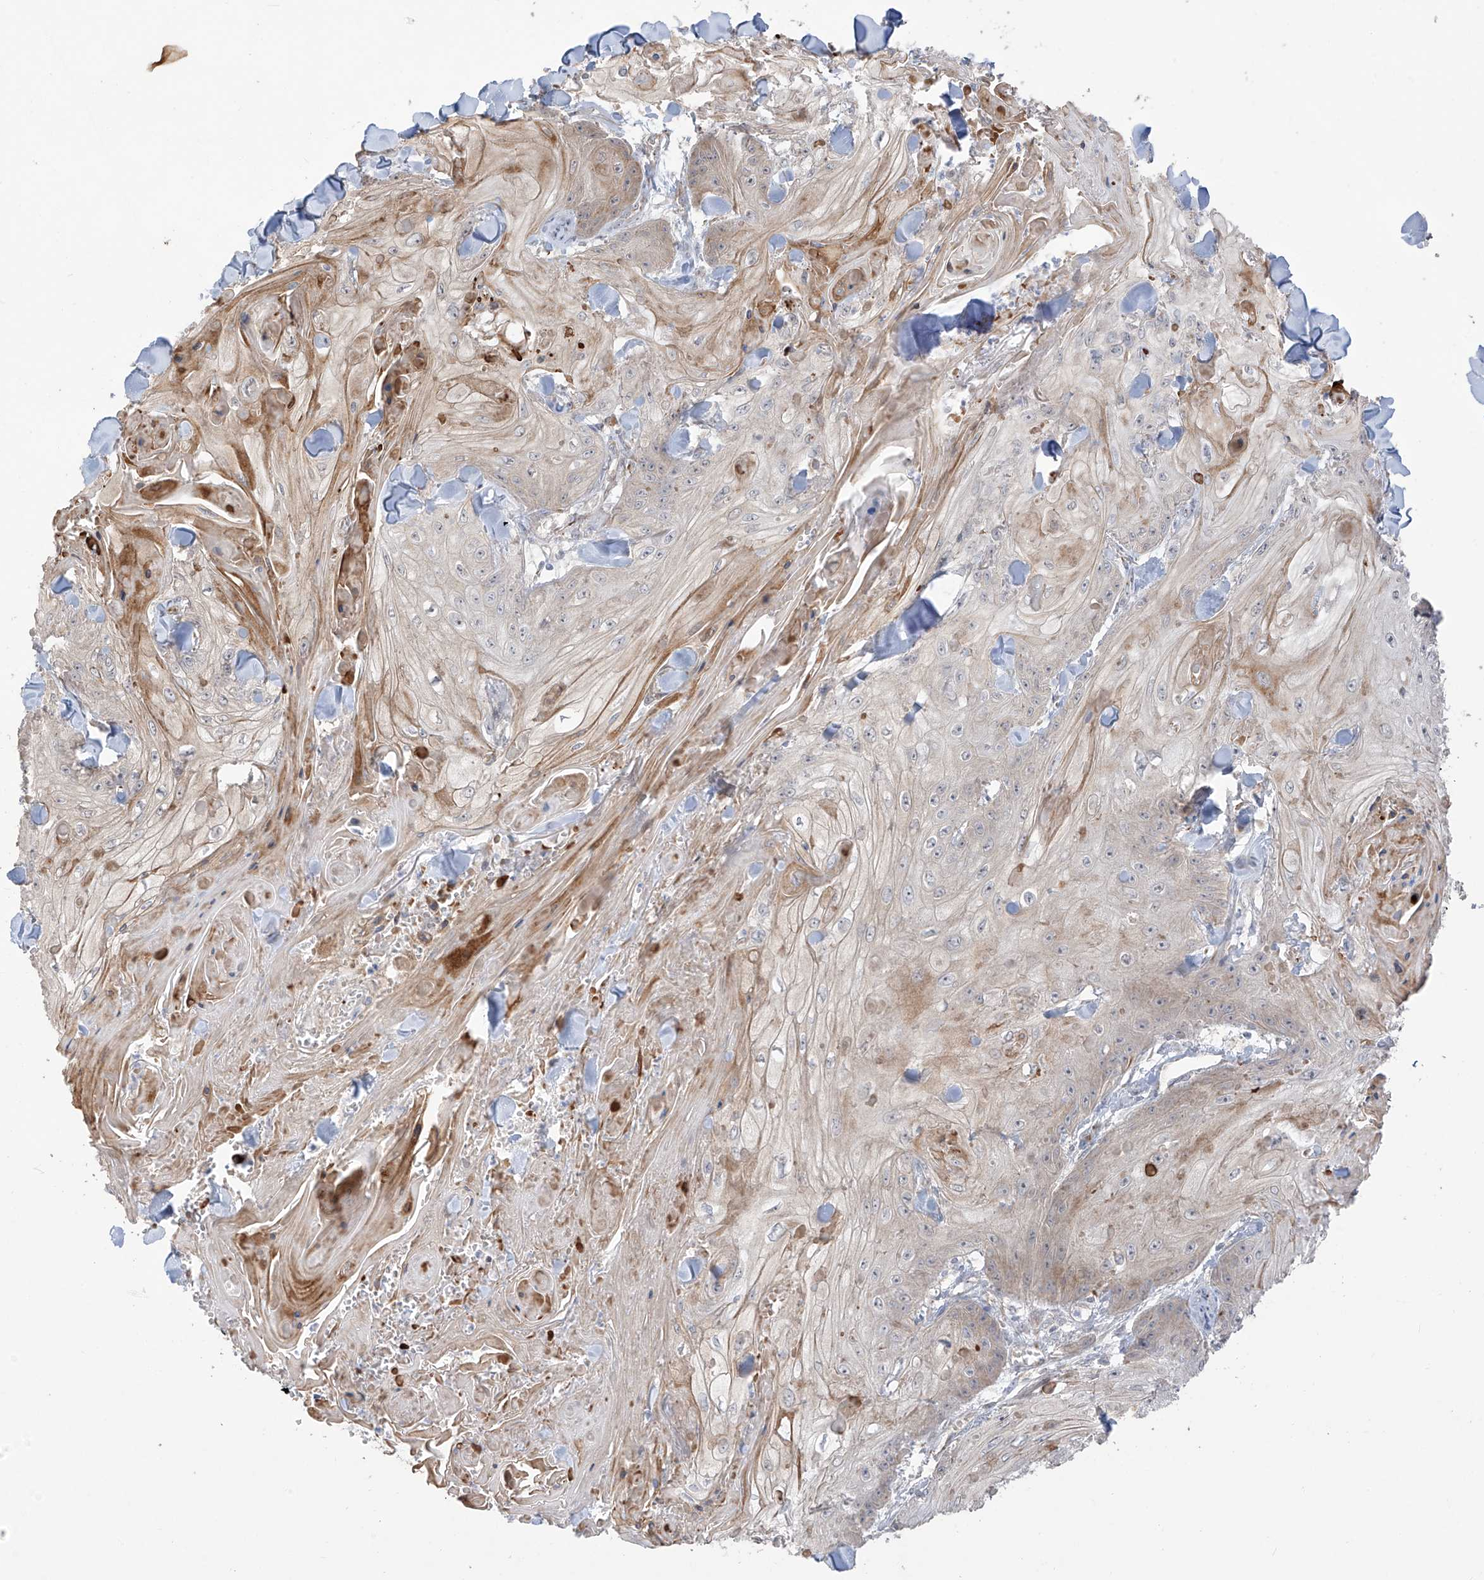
{"staining": {"intensity": "weak", "quantity": "25%-75%", "location": "cytoplasmic/membranous"}, "tissue": "skin cancer", "cell_type": "Tumor cells", "image_type": "cancer", "snomed": [{"axis": "morphology", "description": "Squamous cell carcinoma, NOS"}, {"axis": "topography", "description": "Skin"}], "caption": "Weak cytoplasmic/membranous positivity for a protein is seen in approximately 25%-75% of tumor cells of skin cancer (squamous cell carcinoma) using immunohistochemistry.", "gene": "DCDC2", "patient": {"sex": "male", "age": 74}}